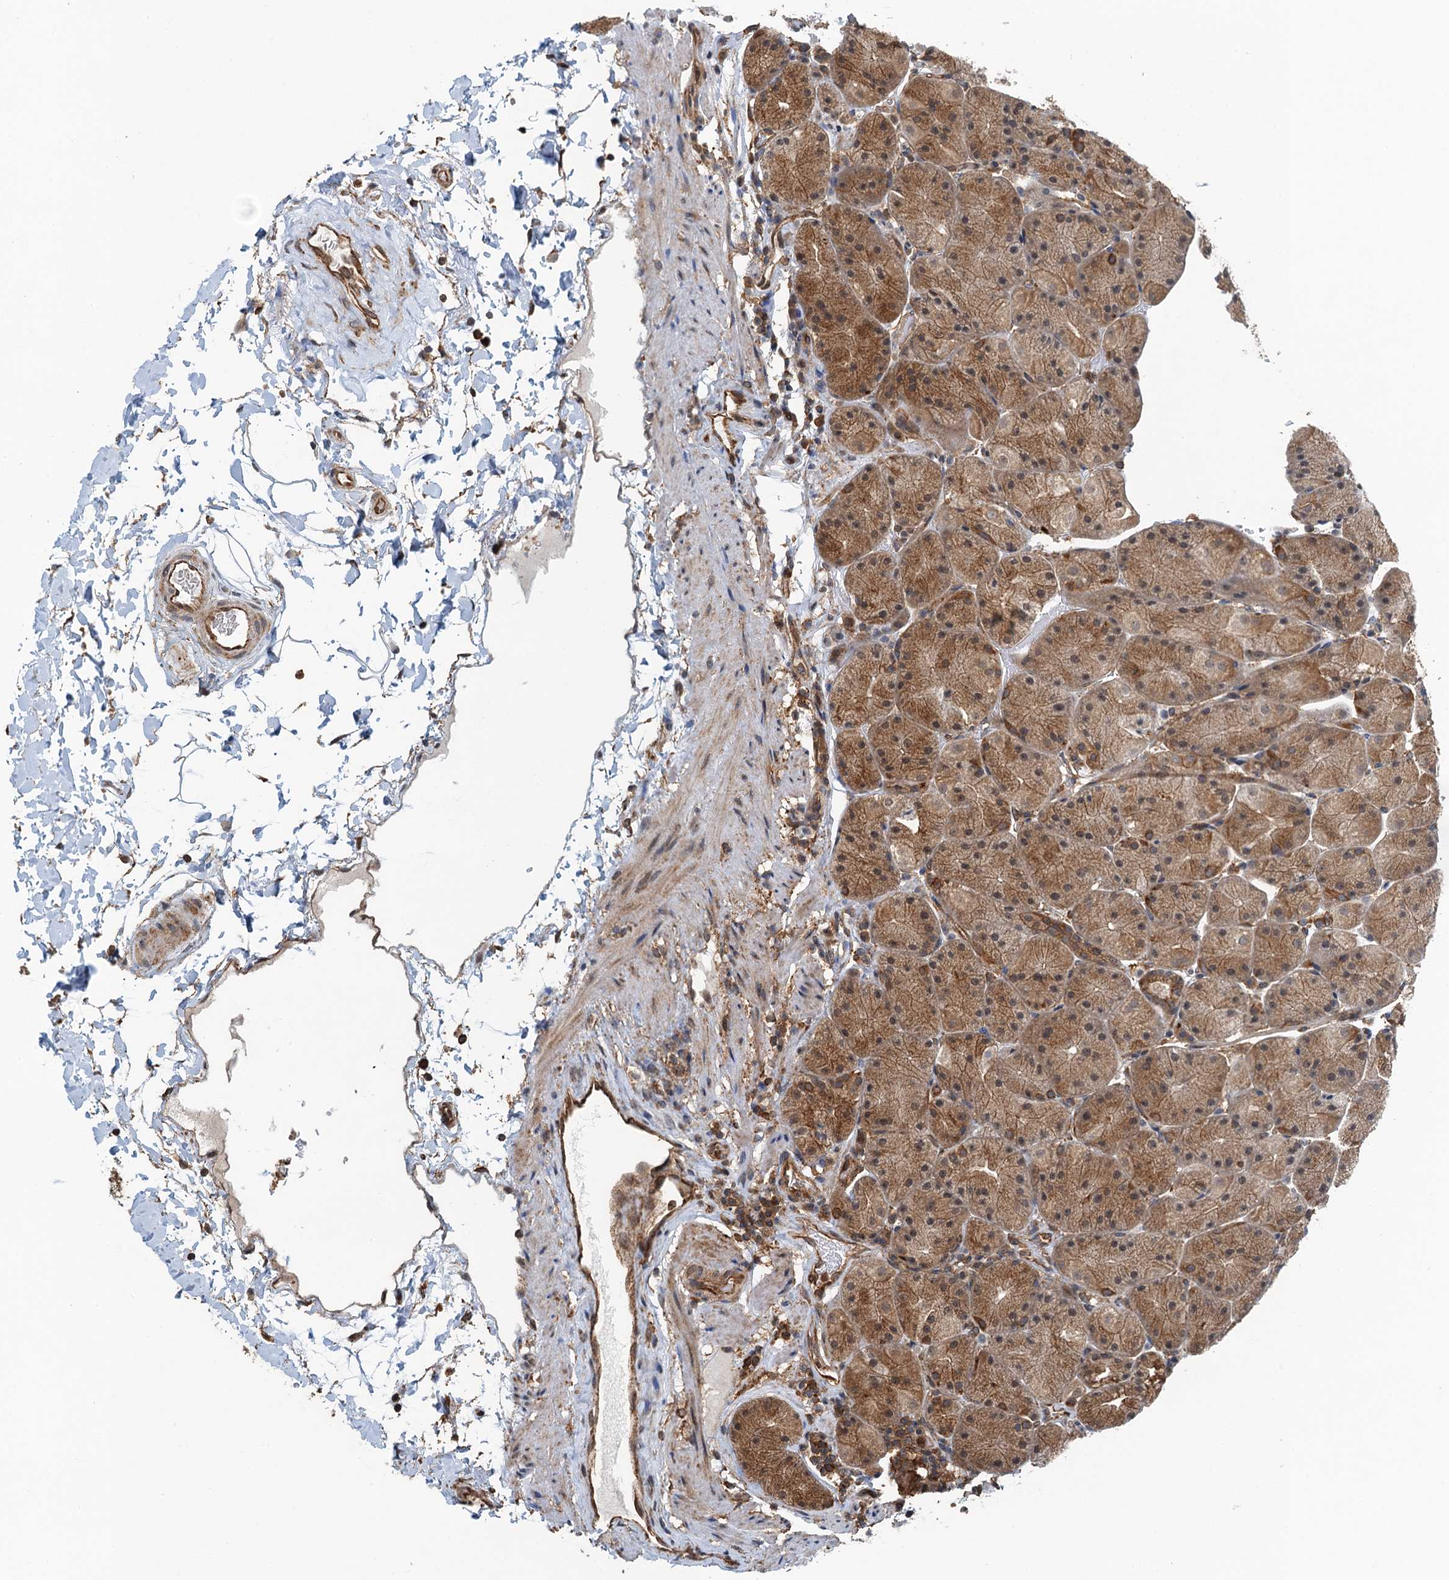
{"staining": {"intensity": "moderate", "quantity": ">75%", "location": "cytoplasmic/membranous"}, "tissue": "stomach", "cell_type": "Glandular cells", "image_type": "normal", "snomed": [{"axis": "morphology", "description": "Normal tissue, NOS"}, {"axis": "topography", "description": "Stomach, upper"}, {"axis": "topography", "description": "Stomach, lower"}], "caption": "IHC image of unremarkable stomach stained for a protein (brown), which exhibits medium levels of moderate cytoplasmic/membranous expression in approximately >75% of glandular cells.", "gene": "WHAMM", "patient": {"sex": "male", "age": 67}}